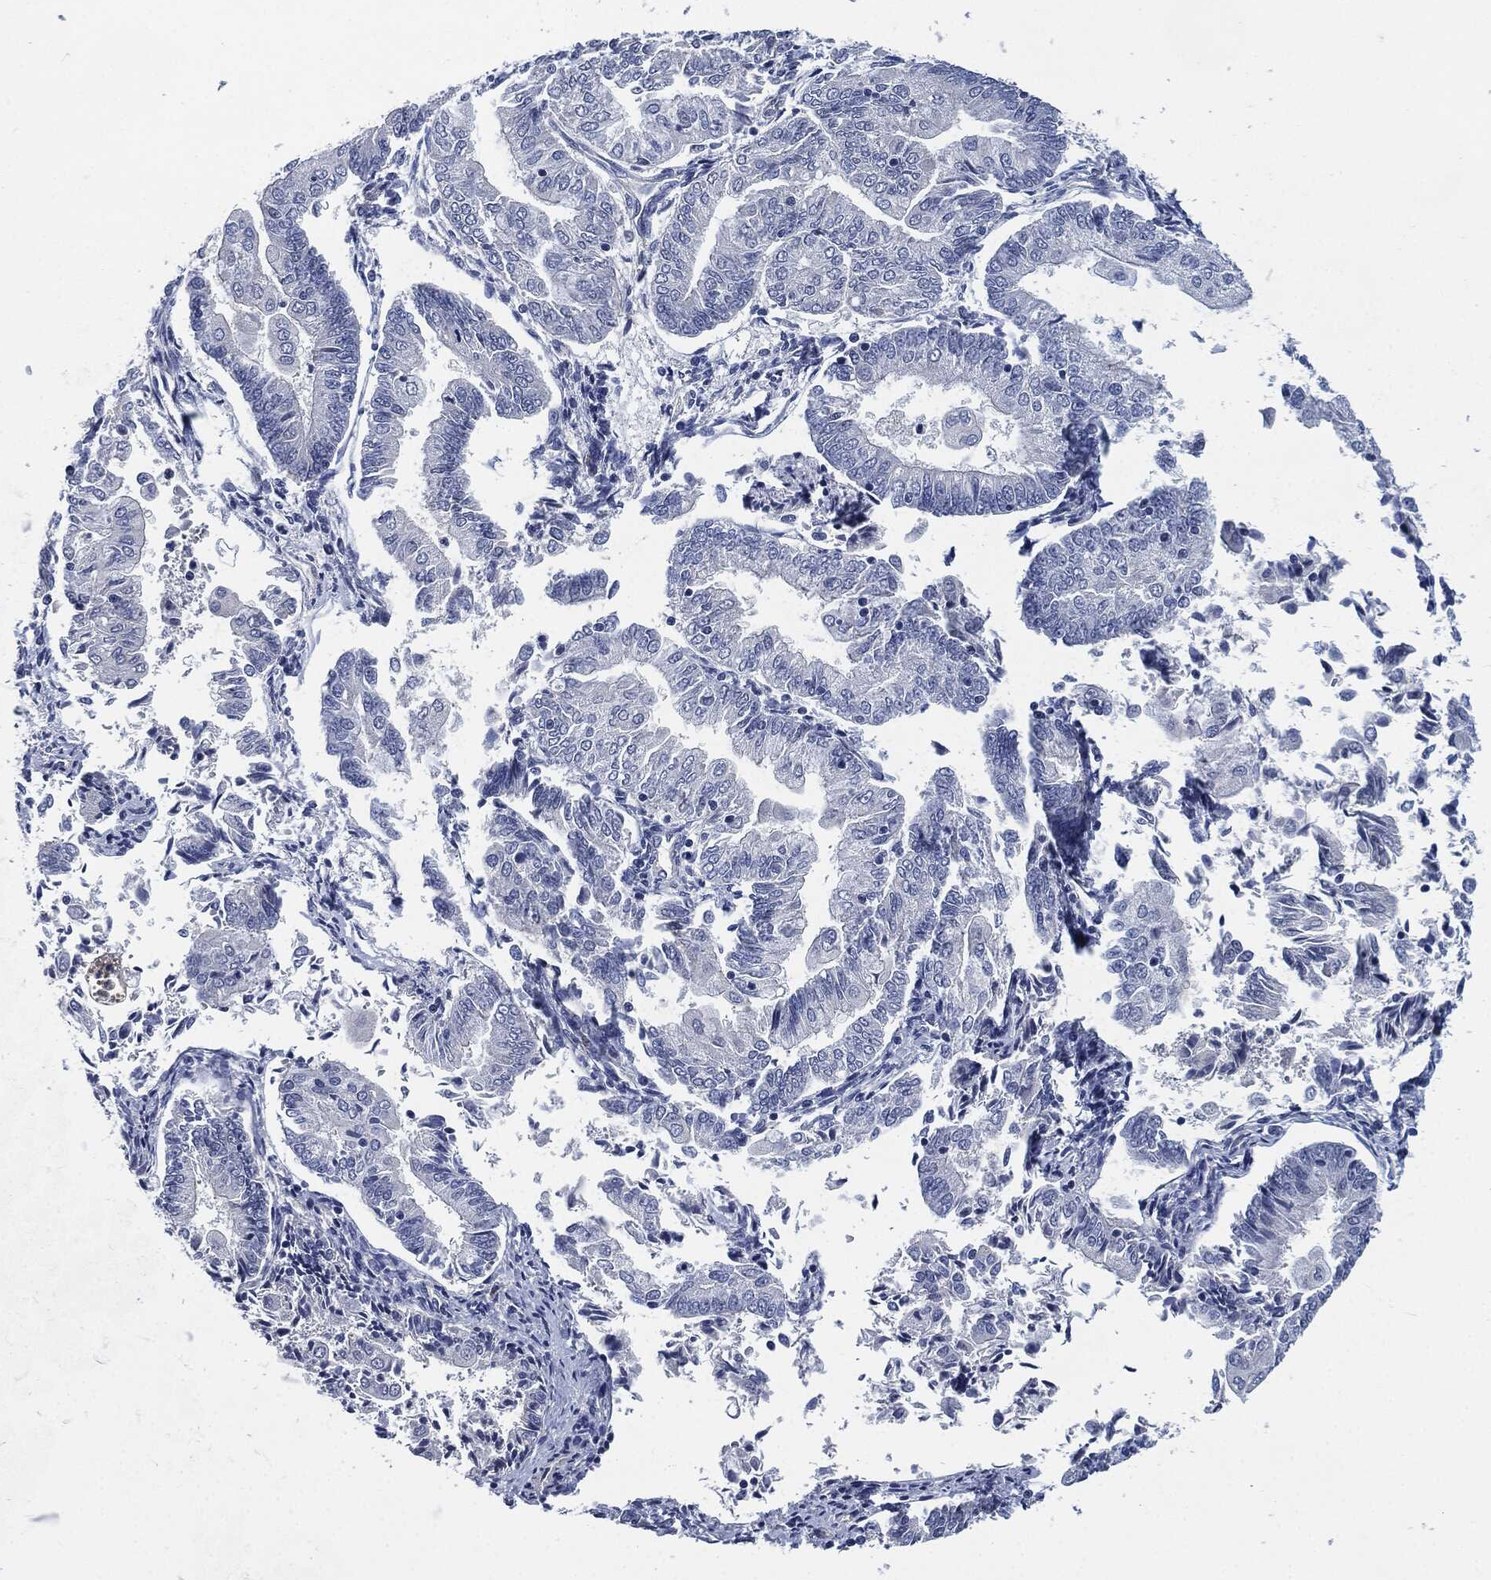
{"staining": {"intensity": "negative", "quantity": "none", "location": "none"}, "tissue": "endometrial cancer", "cell_type": "Tumor cells", "image_type": "cancer", "snomed": [{"axis": "morphology", "description": "Adenocarcinoma, NOS"}, {"axis": "topography", "description": "Endometrium"}], "caption": "Tumor cells show no significant protein staining in adenocarcinoma (endometrial).", "gene": "CD27", "patient": {"sex": "female", "age": 56}}